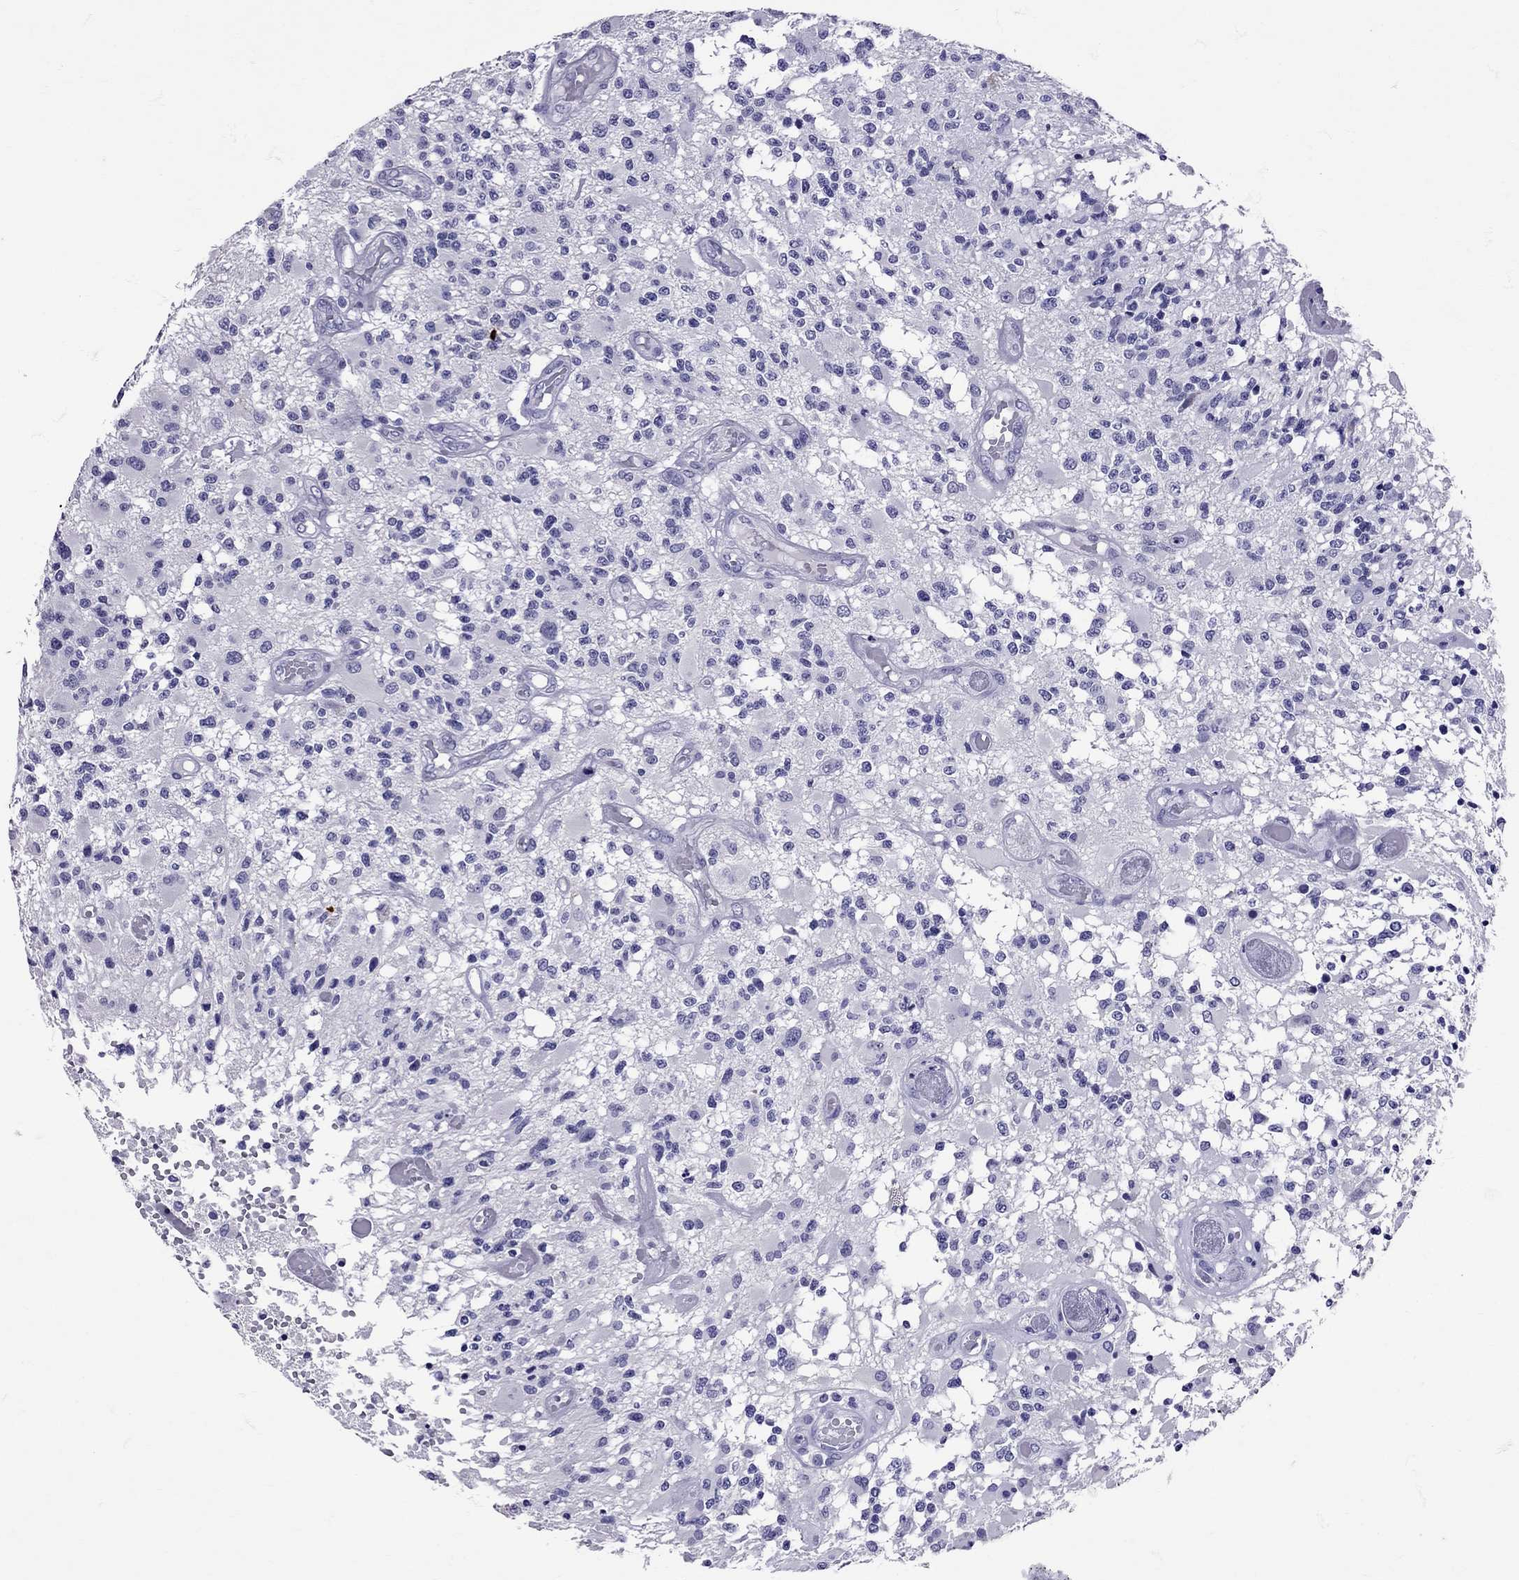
{"staining": {"intensity": "negative", "quantity": "none", "location": "none"}, "tissue": "glioma", "cell_type": "Tumor cells", "image_type": "cancer", "snomed": [{"axis": "morphology", "description": "Glioma, malignant, High grade"}, {"axis": "topography", "description": "Brain"}], "caption": "High magnification brightfield microscopy of glioma stained with DAB (brown) and counterstained with hematoxylin (blue): tumor cells show no significant positivity.", "gene": "AVP", "patient": {"sex": "female", "age": 63}}